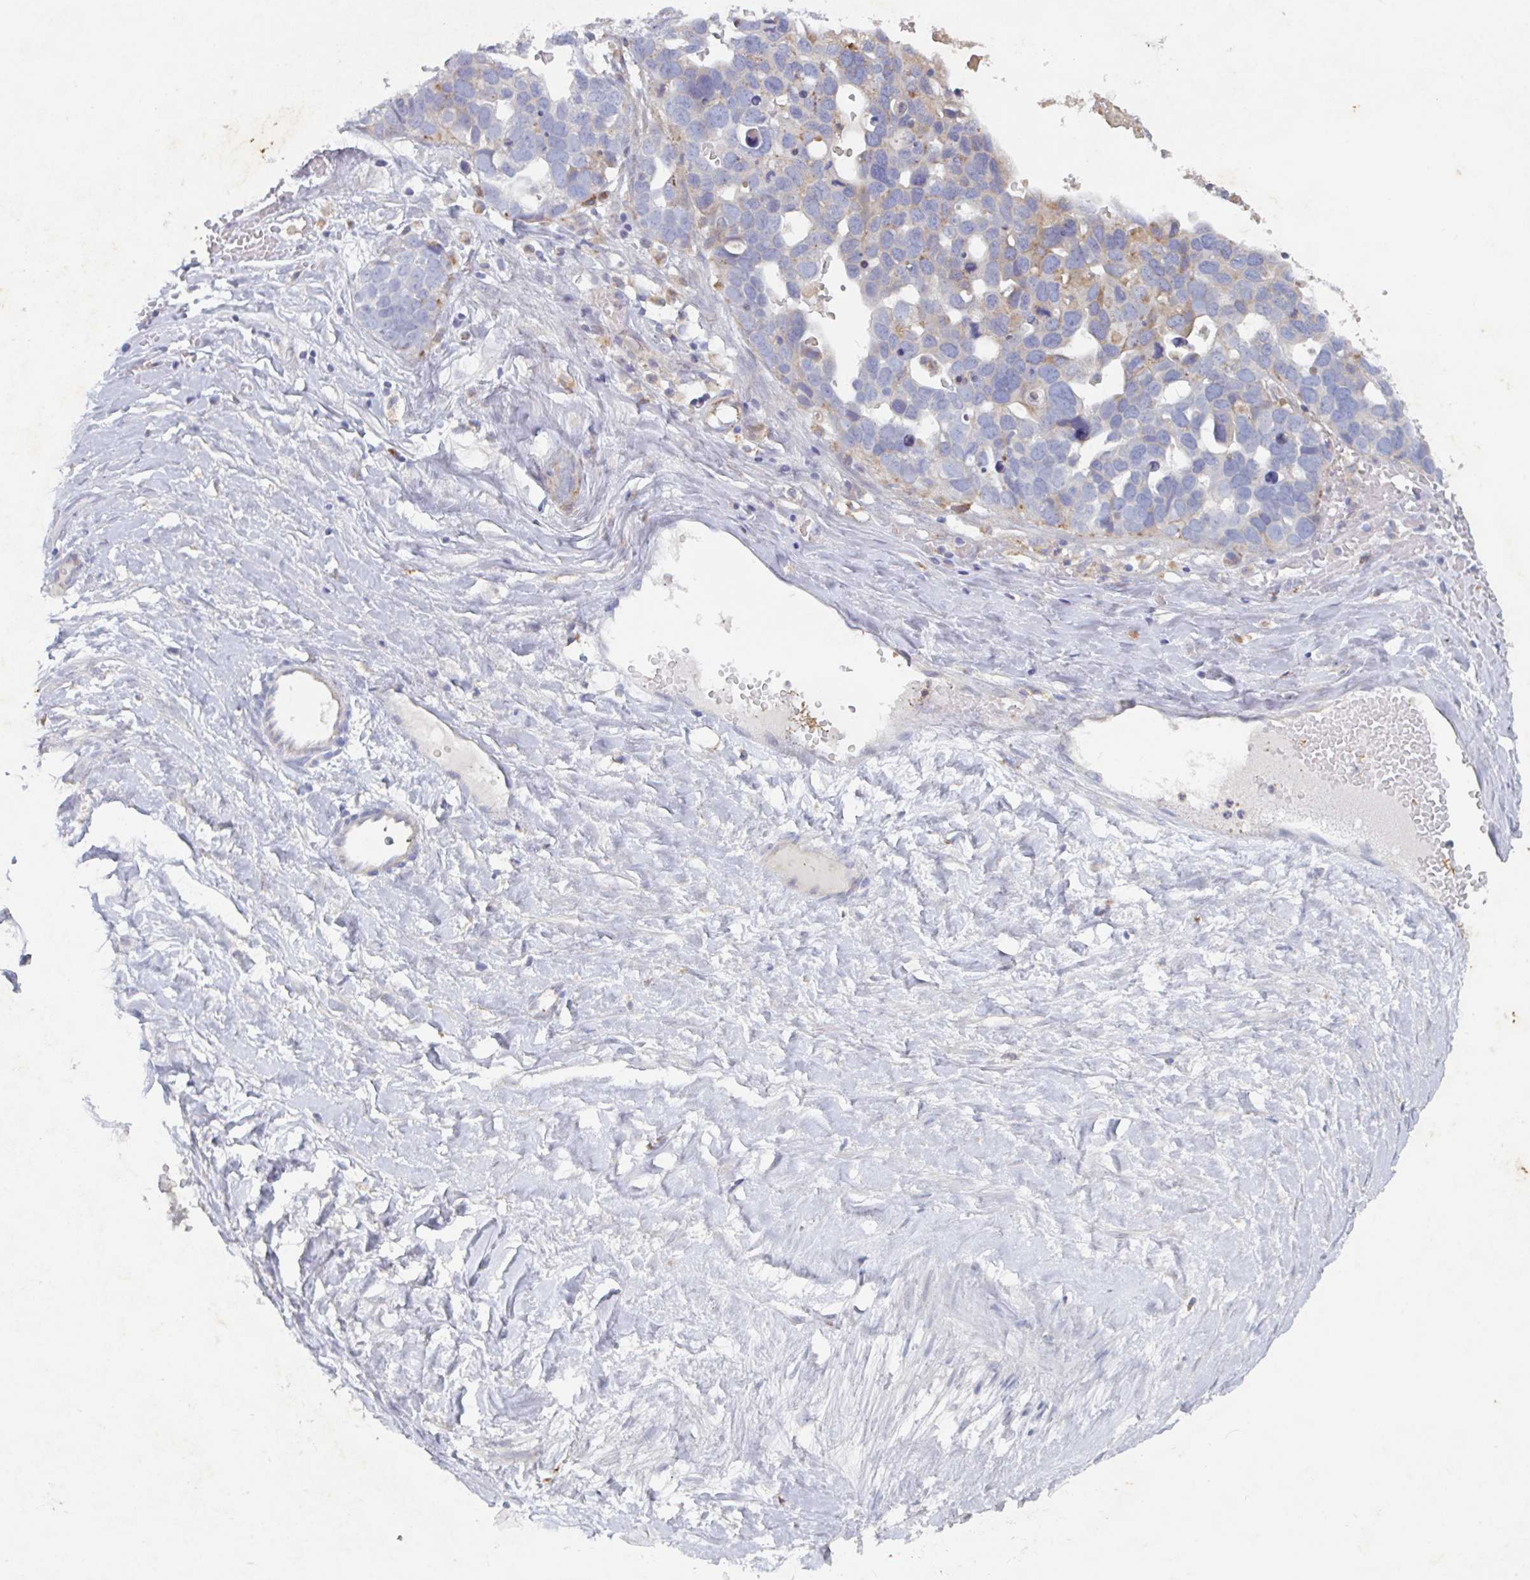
{"staining": {"intensity": "weak", "quantity": "<25%", "location": "cytoplasmic/membranous"}, "tissue": "ovarian cancer", "cell_type": "Tumor cells", "image_type": "cancer", "snomed": [{"axis": "morphology", "description": "Cystadenocarcinoma, serous, NOS"}, {"axis": "topography", "description": "Ovary"}], "caption": "An IHC micrograph of serous cystadenocarcinoma (ovarian) is shown. There is no staining in tumor cells of serous cystadenocarcinoma (ovarian).", "gene": "MANBA", "patient": {"sex": "female", "age": 54}}